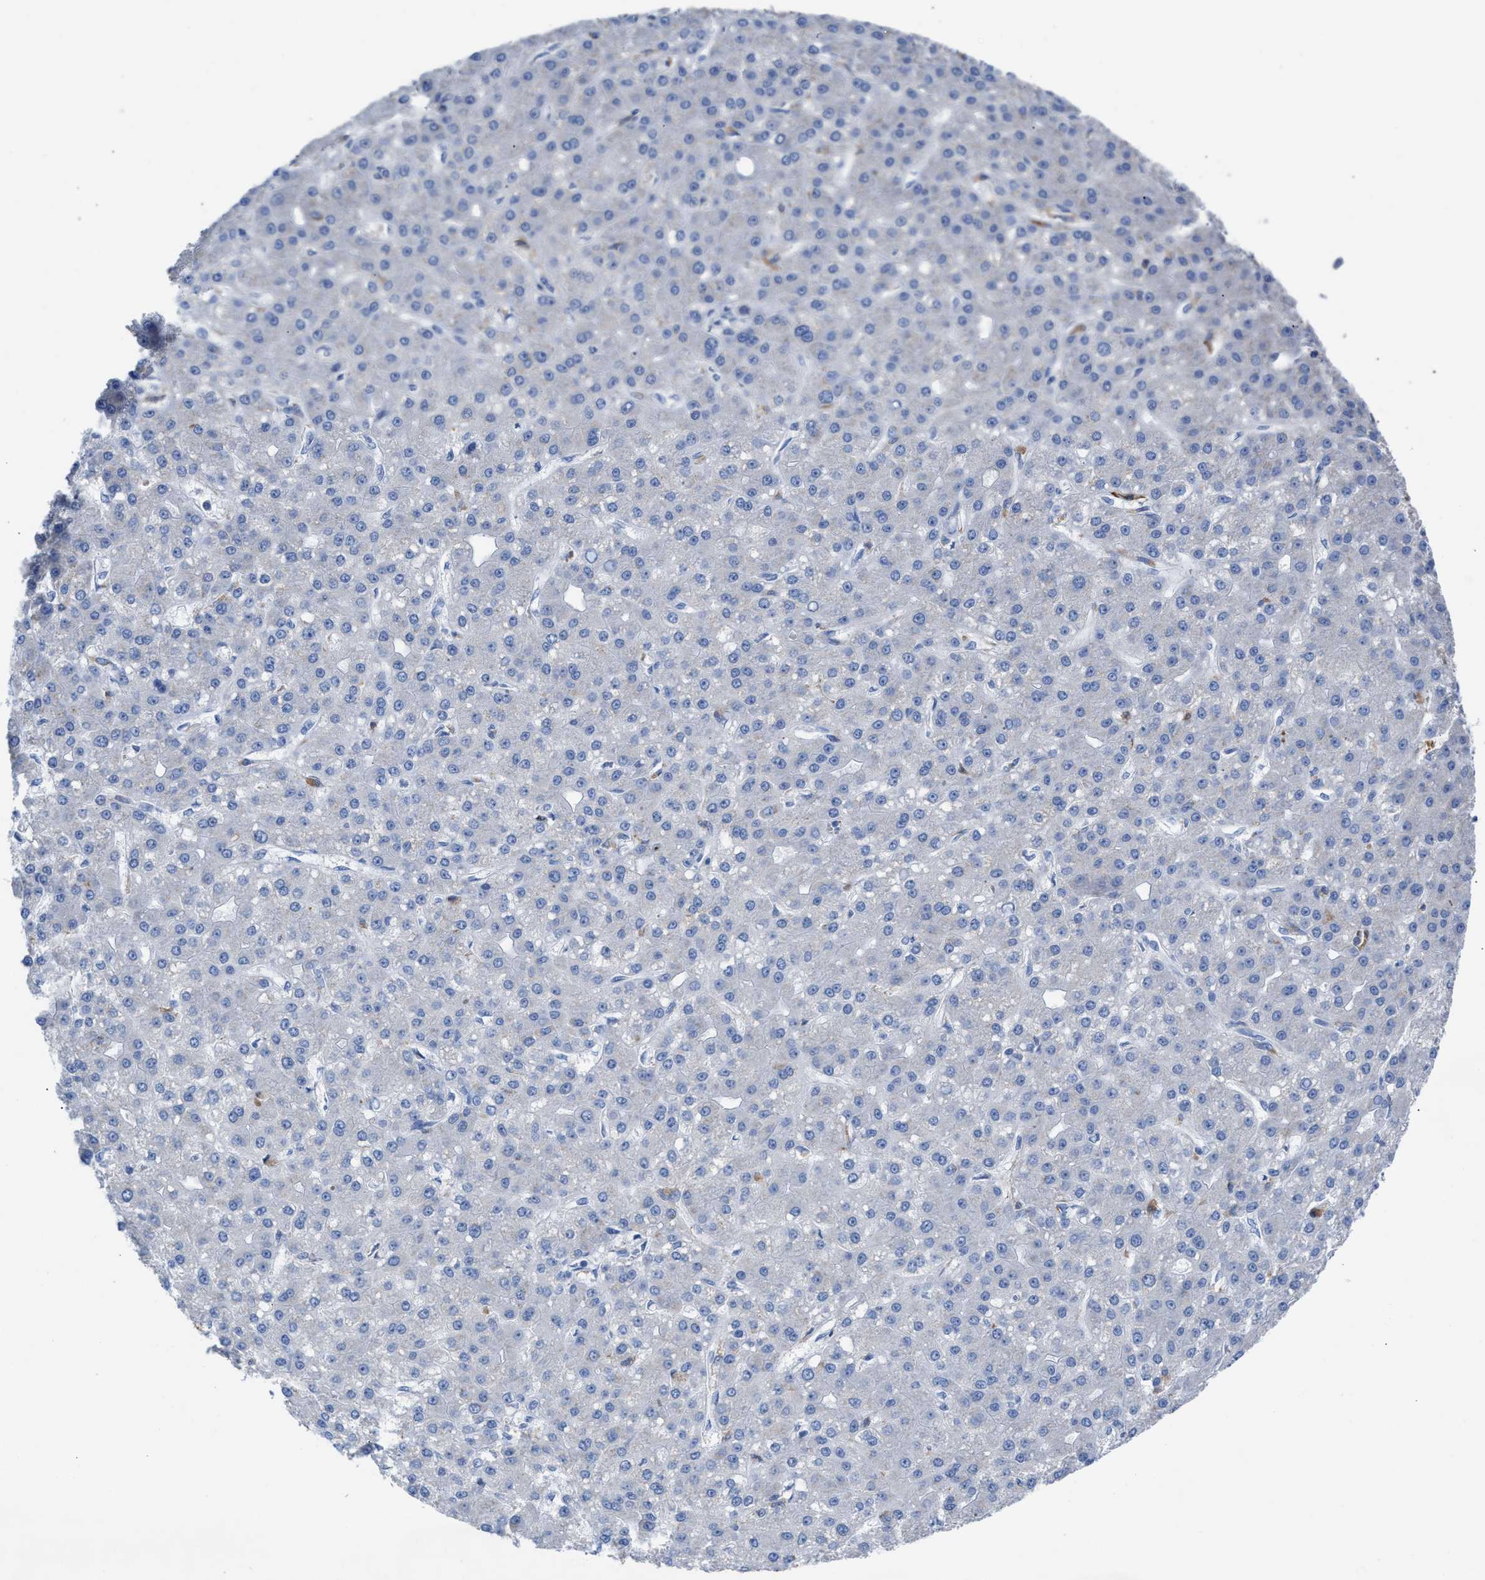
{"staining": {"intensity": "negative", "quantity": "none", "location": "none"}, "tissue": "liver cancer", "cell_type": "Tumor cells", "image_type": "cancer", "snomed": [{"axis": "morphology", "description": "Carcinoma, Hepatocellular, NOS"}, {"axis": "topography", "description": "Liver"}], "caption": "Immunohistochemical staining of hepatocellular carcinoma (liver) shows no significant expression in tumor cells. Brightfield microscopy of immunohistochemistry stained with DAB (brown) and hematoxylin (blue), captured at high magnification.", "gene": "SLC47A1", "patient": {"sex": "male", "age": 67}}